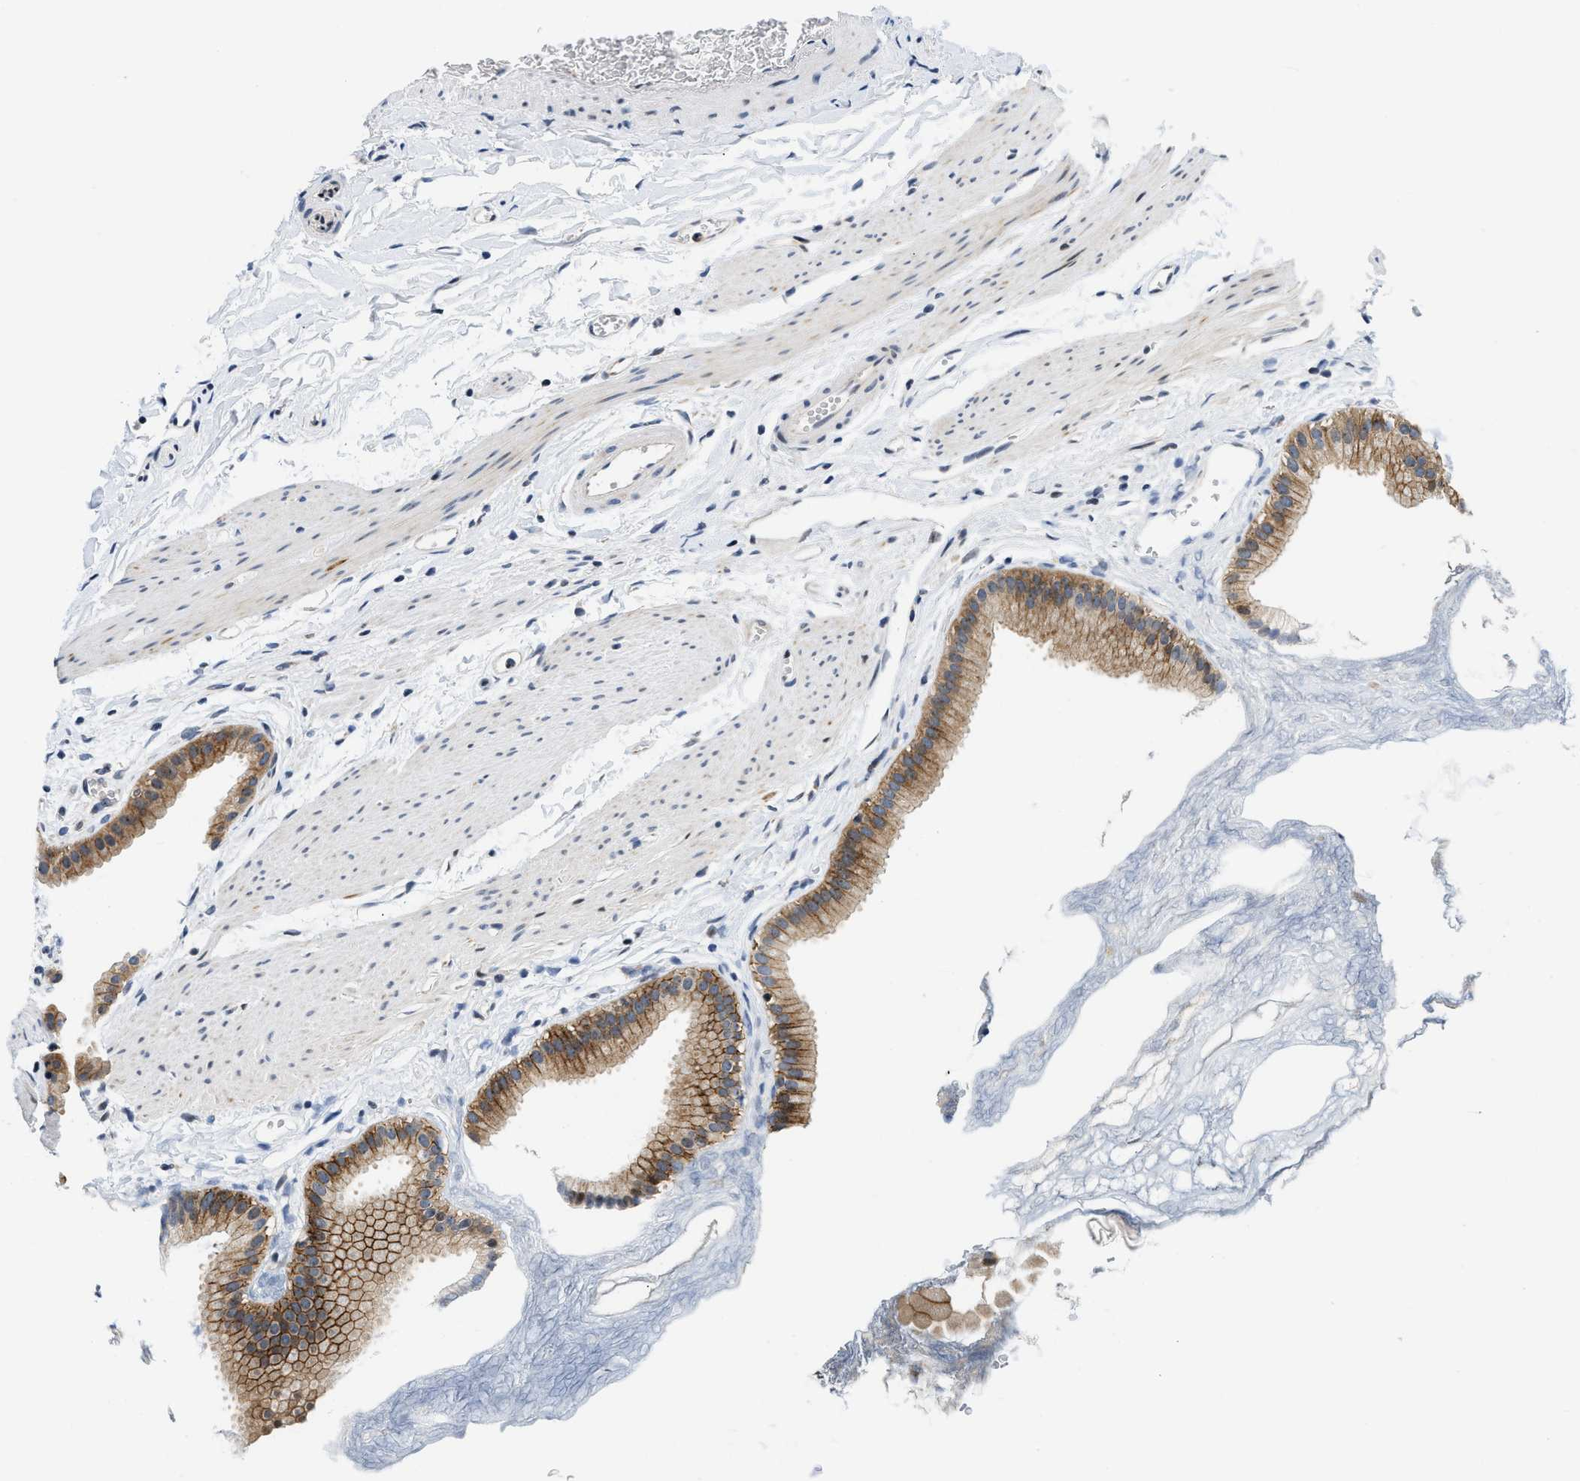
{"staining": {"intensity": "moderate", "quantity": ">75%", "location": "cytoplasmic/membranous"}, "tissue": "gallbladder", "cell_type": "Glandular cells", "image_type": "normal", "snomed": [{"axis": "morphology", "description": "Normal tissue, NOS"}, {"axis": "topography", "description": "Gallbladder"}], "caption": "A brown stain shows moderate cytoplasmic/membranous positivity of a protein in glandular cells of normal human gallbladder. (DAB (3,3'-diaminobenzidine) = brown stain, brightfield microscopy at high magnification).", "gene": "IKBKE", "patient": {"sex": "female", "age": 64}}